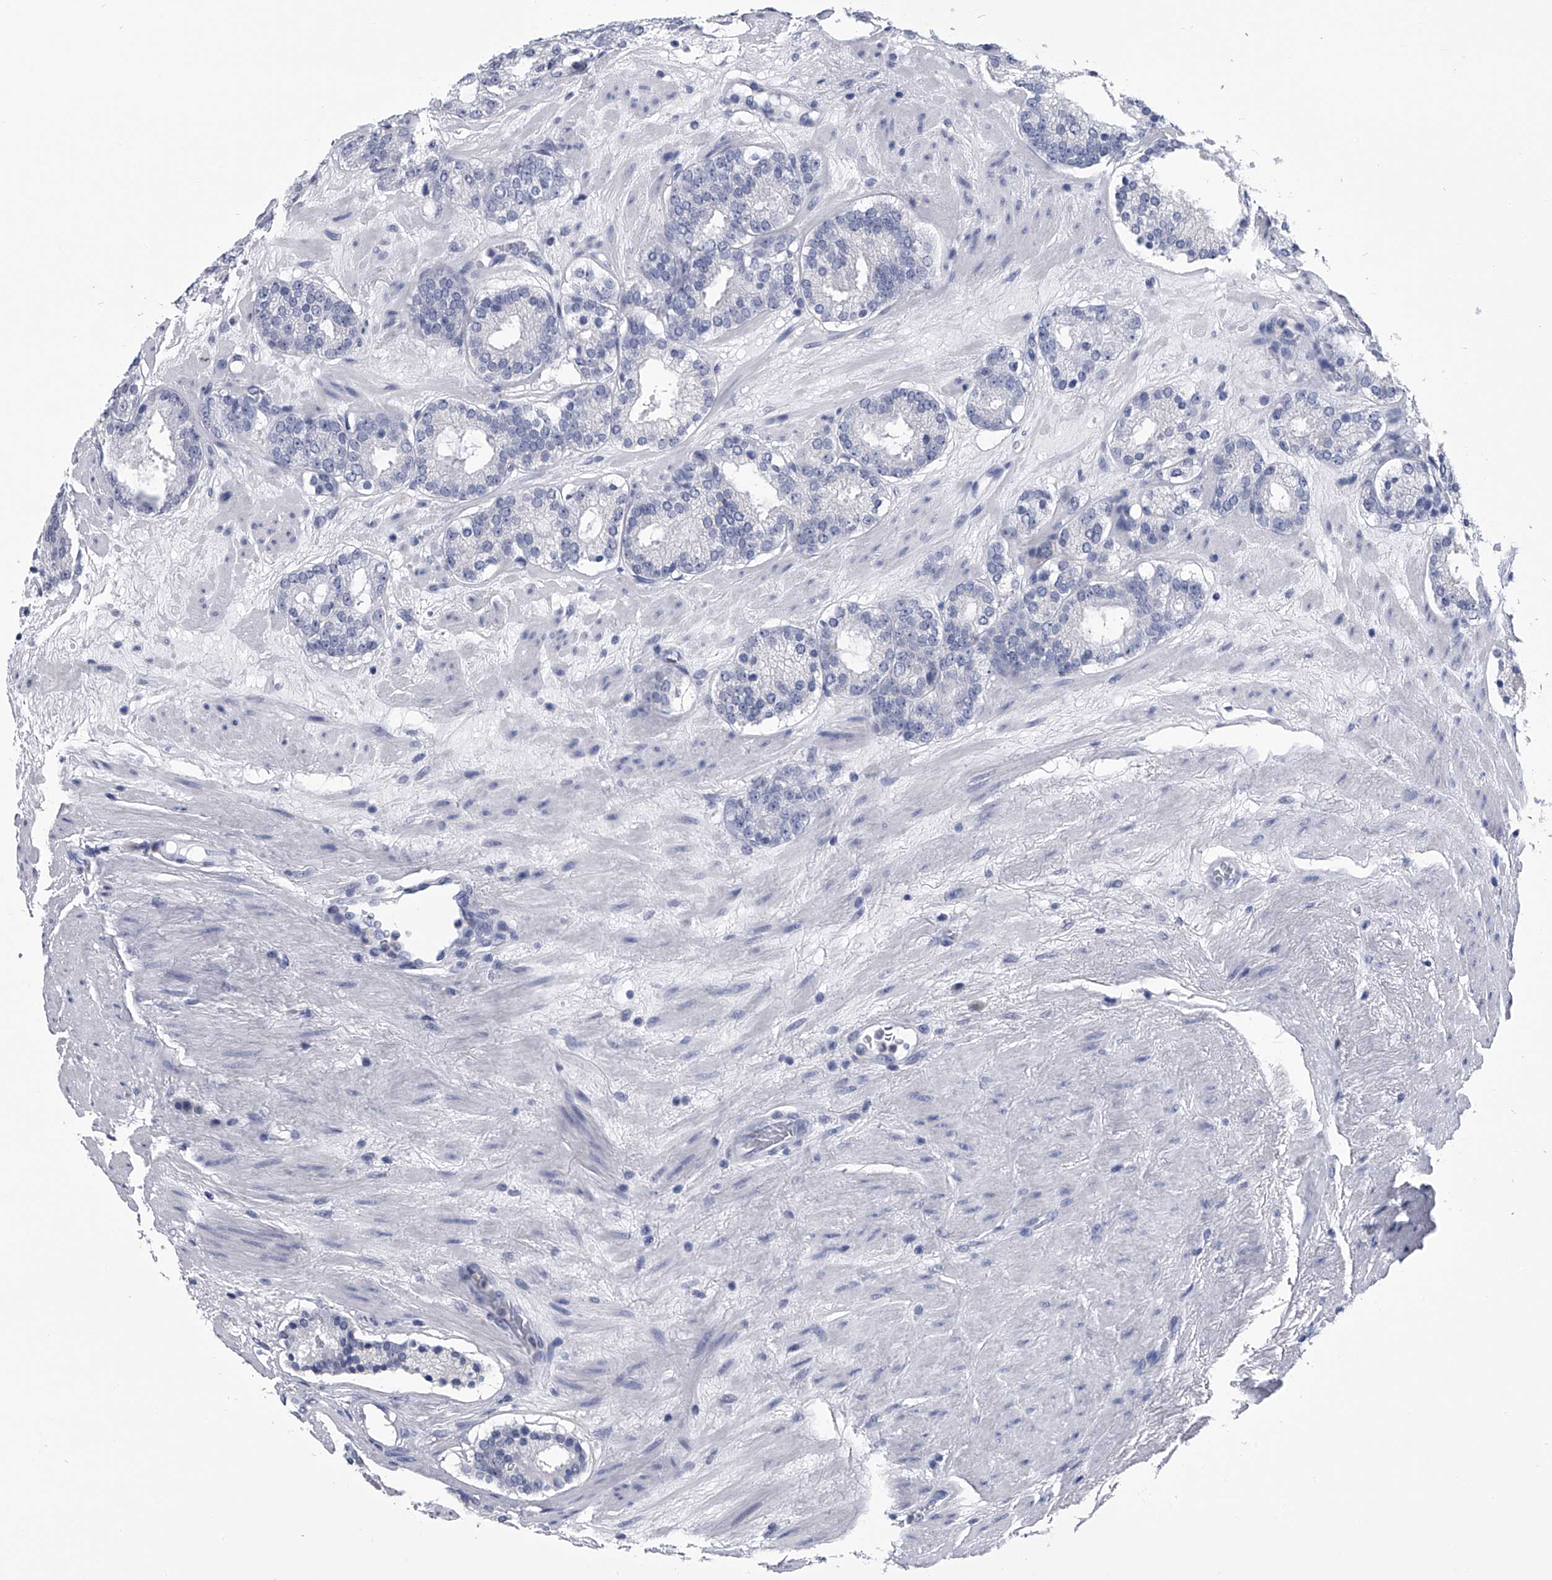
{"staining": {"intensity": "negative", "quantity": "none", "location": "none"}, "tissue": "prostate cancer", "cell_type": "Tumor cells", "image_type": "cancer", "snomed": [{"axis": "morphology", "description": "Adenocarcinoma, Low grade"}, {"axis": "topography", "description": "Prostate"}], "caption": "Tumor cells are negative for brown protein staining in prostate adenocarcinoma (low-grade).", "gene": "PDXK", "patient": {"sex": "male", "age": 69}}